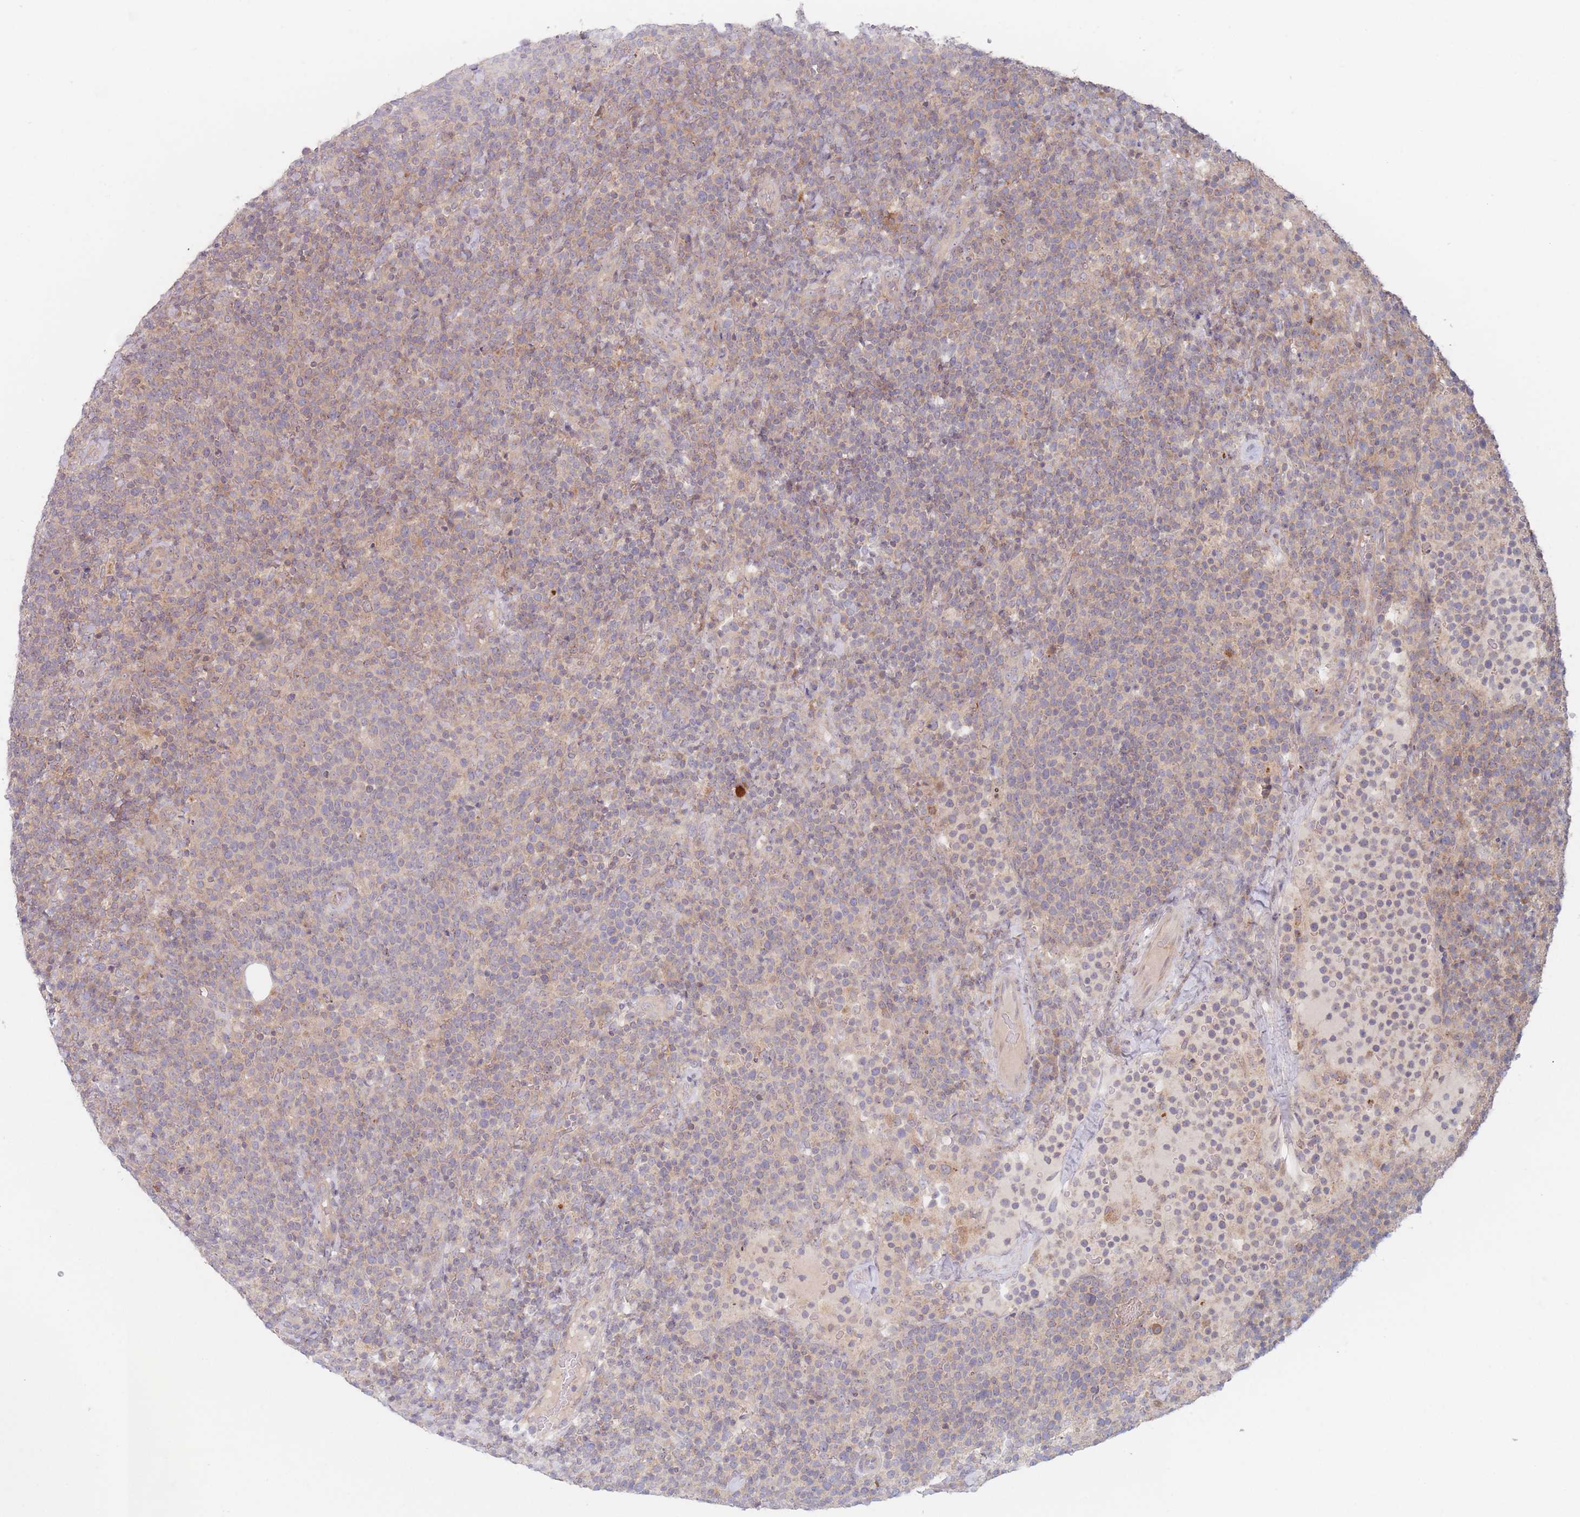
{"staining": {"intensity": "weak", "quantity": "<25%", "location": "cytoplasmic/membranous"}, "tissue": "lymphoma", "cell_type": "Tumor cells", "image_type": "cancer", "snomed": [{"axis": "morphology", "description": "Malignant lymphoma, non-Hodgkin's type, High grade"}, {"axis": "topography", "description": "Lymph node"}], "caption": "This is an IHC micrograph of human lymphoma. There is no positivity in tumor cells.", "gene": "PPM1A", "patient": {"sex": "male", "age": 61}}